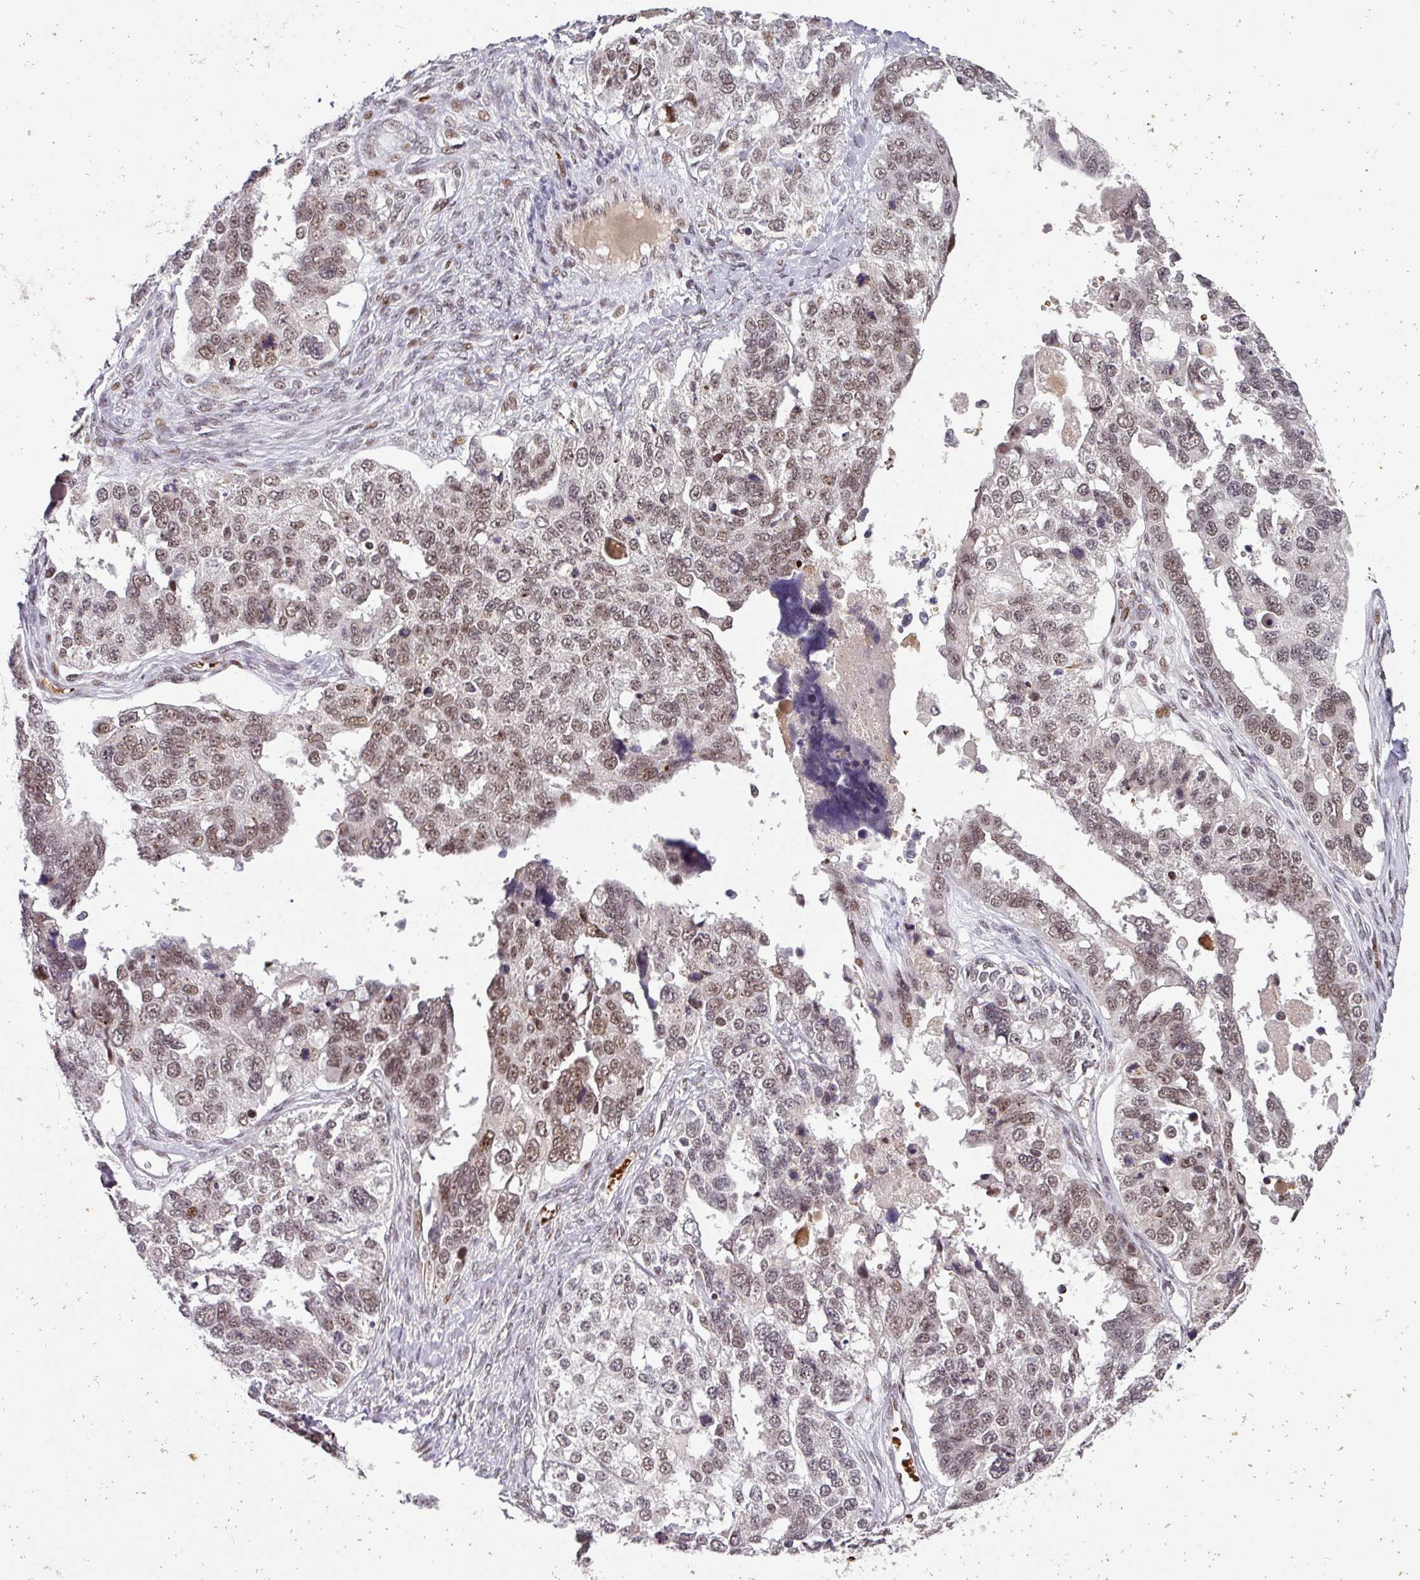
{"staining": {"intensity": "moderate", "quantity": "25%-75%", "location": "nuclear"}, "tissue": "ovarian cancer", "cell_type": "Tumor cells", "image_type": "cancer", "snomed": [{"axis": "morphology", "description": "Cystadenocarcinoma, serous, NOS"}, {"axis": "topography", "description": "Ovary"}], "caption": "Moderate nuclear expression is appreciated in approximately 25%-75% of tumor cells in ovarian serous cystadenocarcinoma. Using DAB (3,3'-diaminobenzidine) (brown) and hematoxylin (blue) stains, captured at high magnification using brightfield microscopy.", "gene": "NEIL1", "patient": {"sex": "female", "age": 76}}